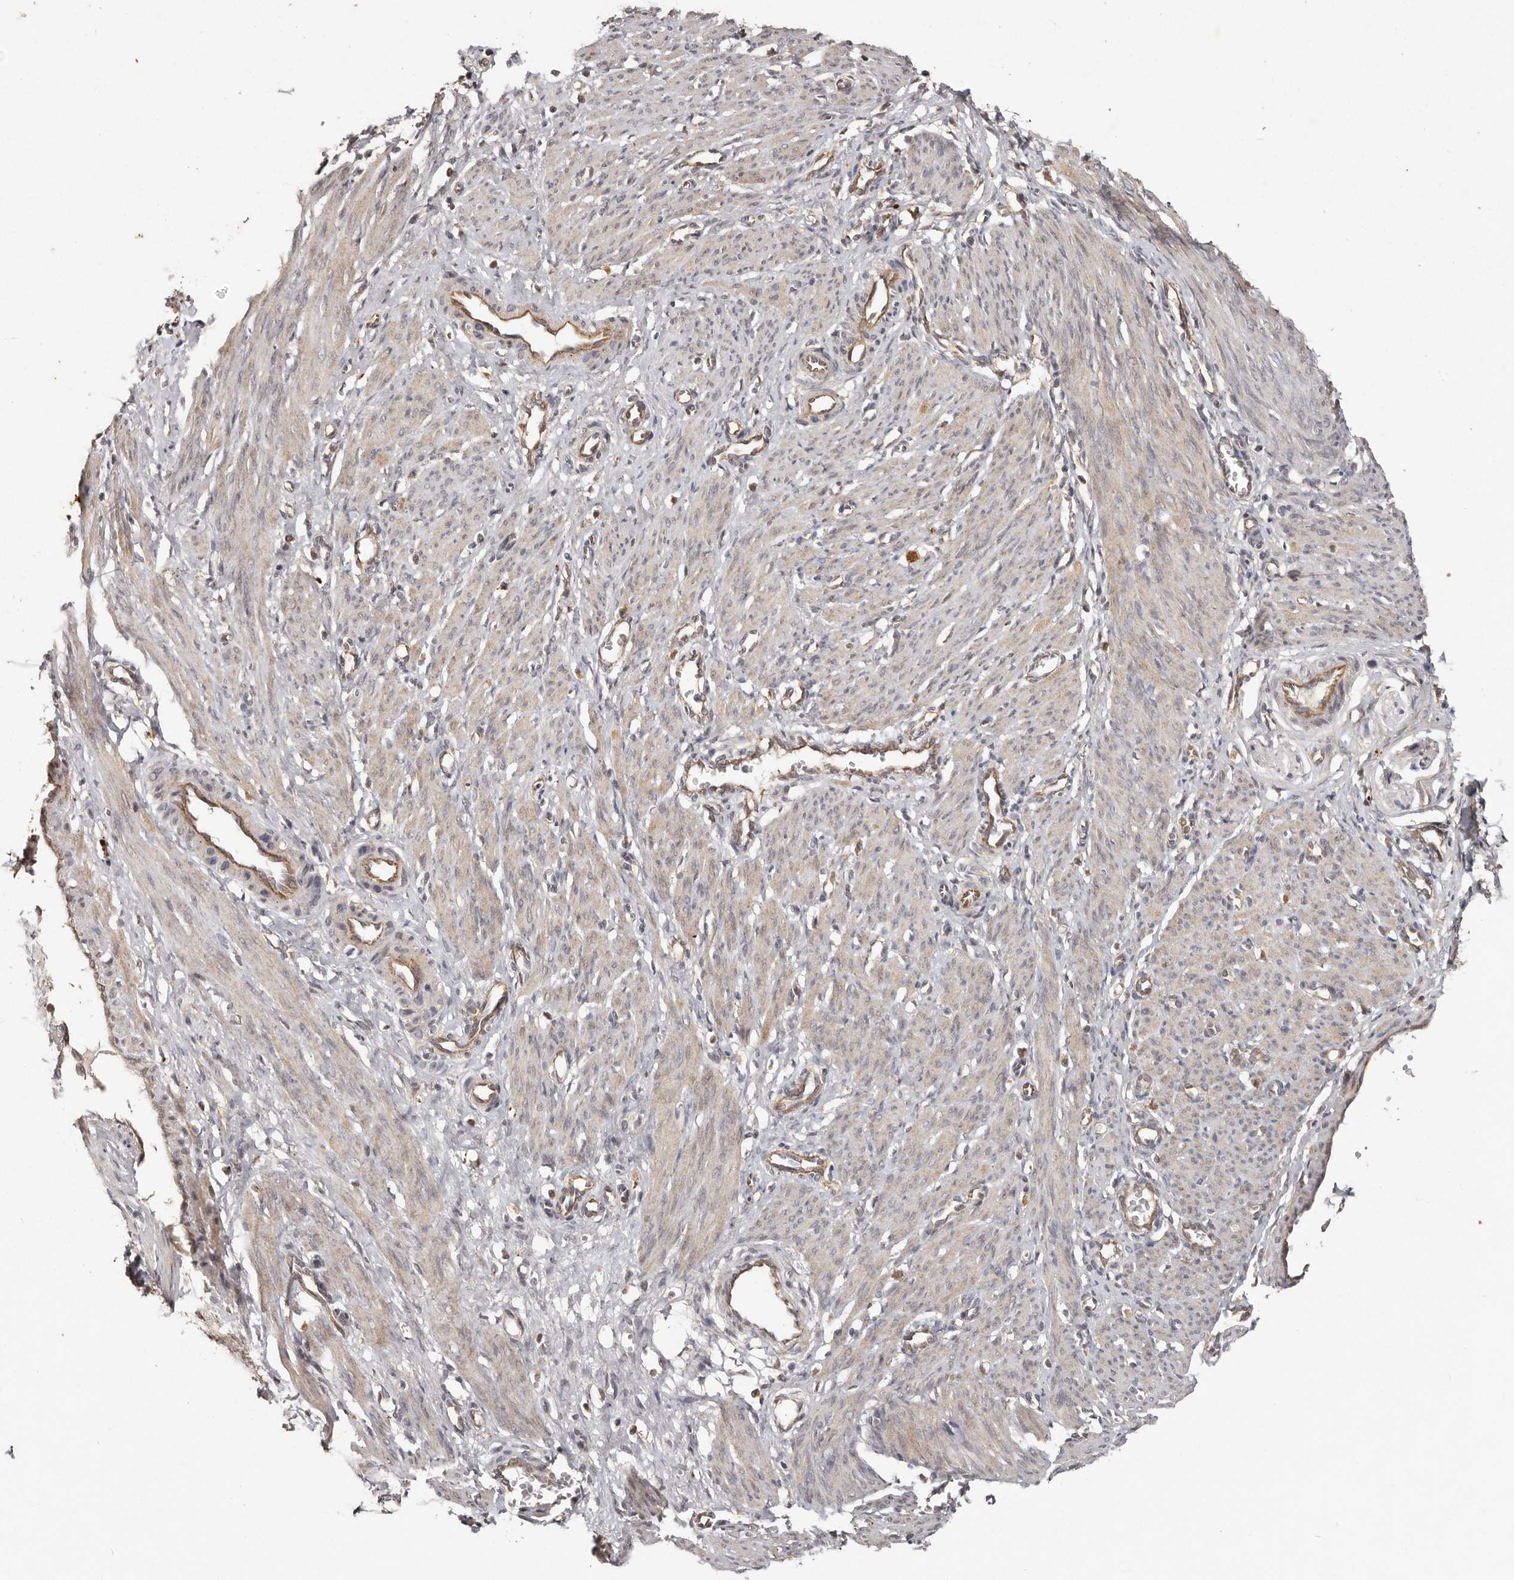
{"staining": {"intensity": "weak", "quantity": ">75%", "location": "cytoplasmic/membranous"}, "tissue": "smooth muscle", "cell_type": "Smooth muscle cells", "image_type": "normal", "snomed": [{"axis": "morphology", "description": "Normal tissue, NOS"}, {"axis": "topography", "description": "Endometrium"}], "caption": "Protein expression analysis of unremarkable human smooth muscle reveals weak cytoplasmic/membranous expression in approximately >75% of smooth muscle cells. (IHC, brightfield microscopy, high magnification).", "gene": "PLOD2", "patient": {"sex": "female", "age": 33}}